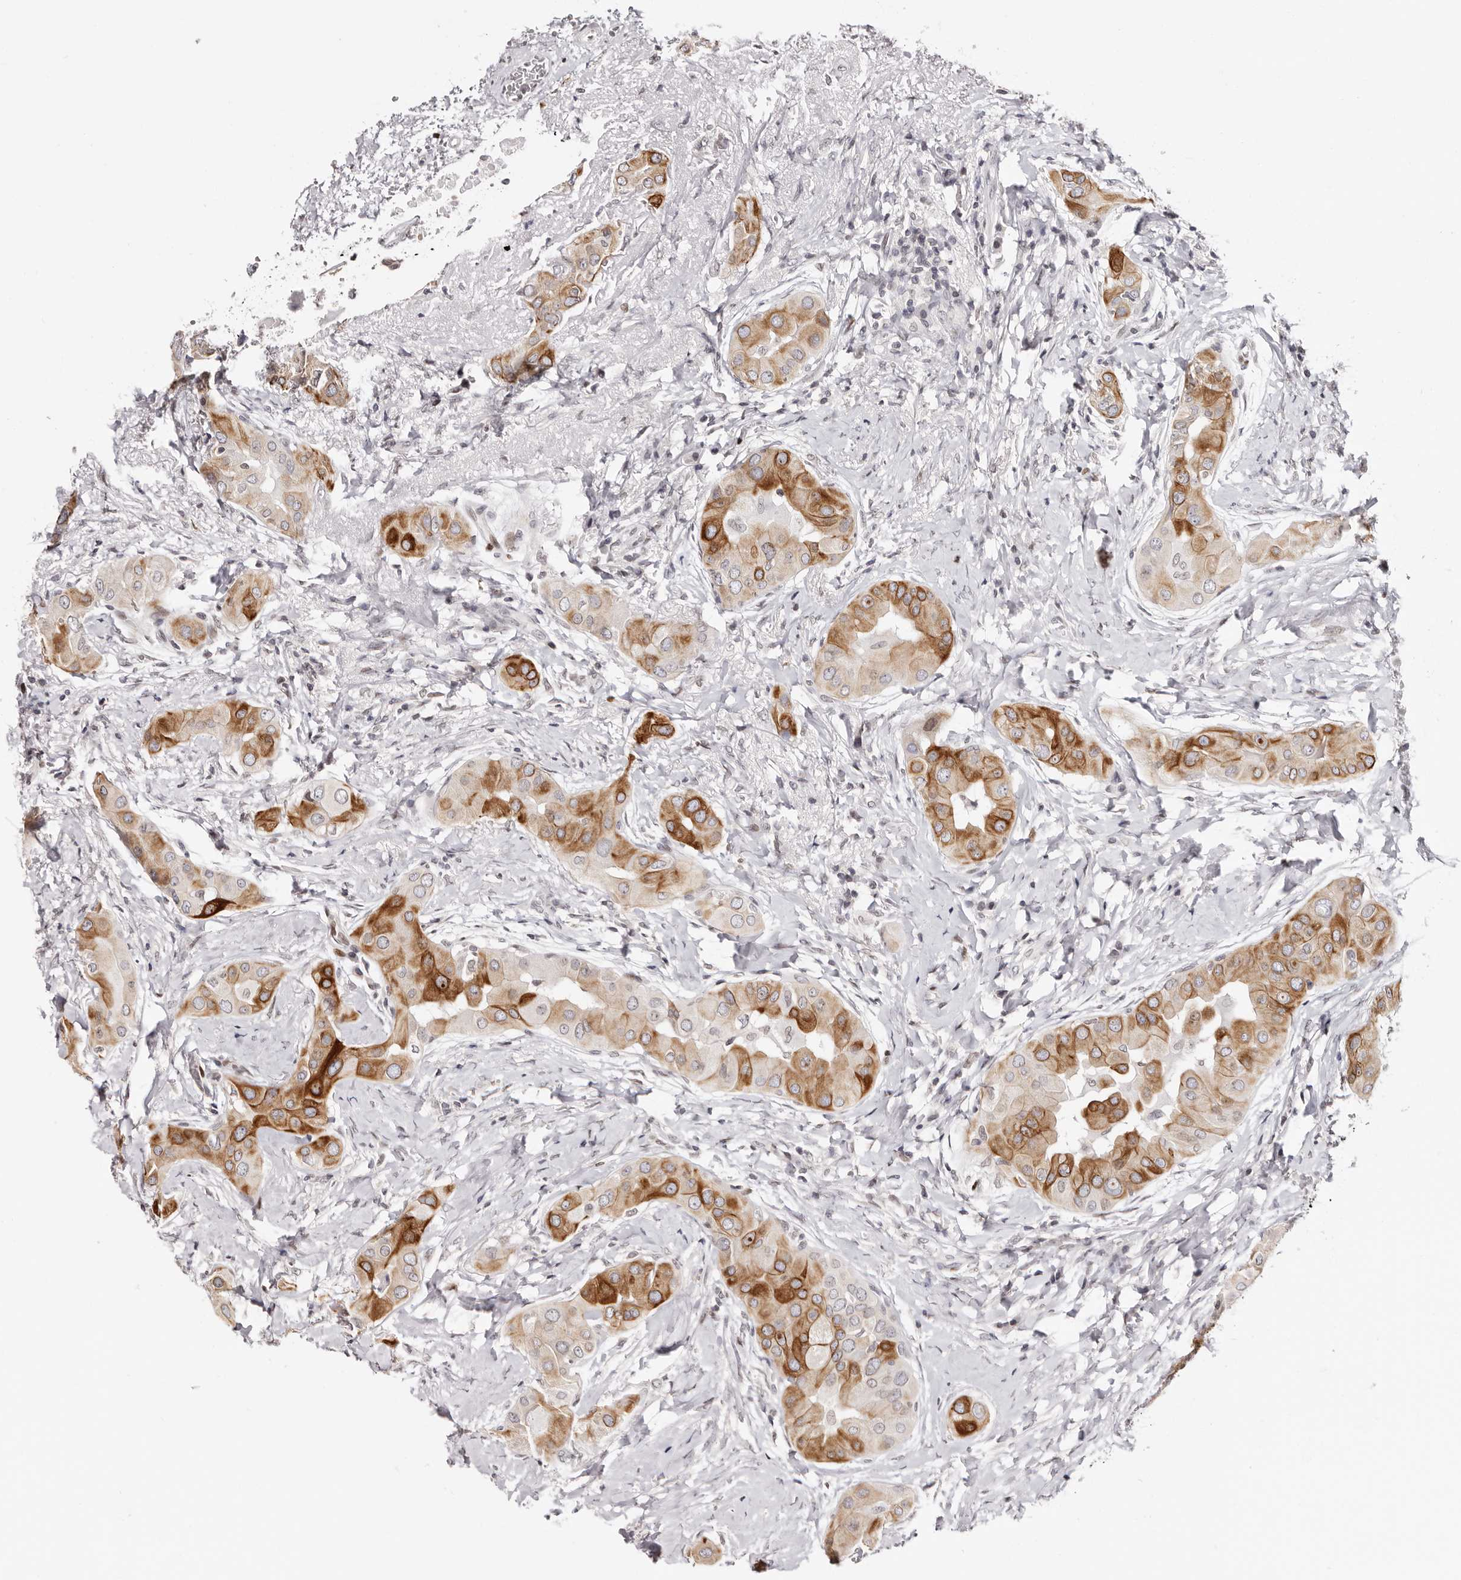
{"staining": {"intensity": "moderate", "quantity": ">75%", "location": "cytoplasmic/membranous"}, "tissue": "thyroid cancer", "cell_type": "Tumor cells", "image_type": "cancer", "snomed": [{"axis": "morphology", "description": "Papillary adenocarcinoma, NOS"}, {"axis": "topography", "description": "Thyroid gland"}], "caption": "Human thyroid papillary adenocarcinoma stained with a brown dye demonstrates moderate cytoplasmic/membranous positive expression in approximately >75% of tumor cells.", "gene": "NUP153", "patient": {"sex": "male", "age": 33}}